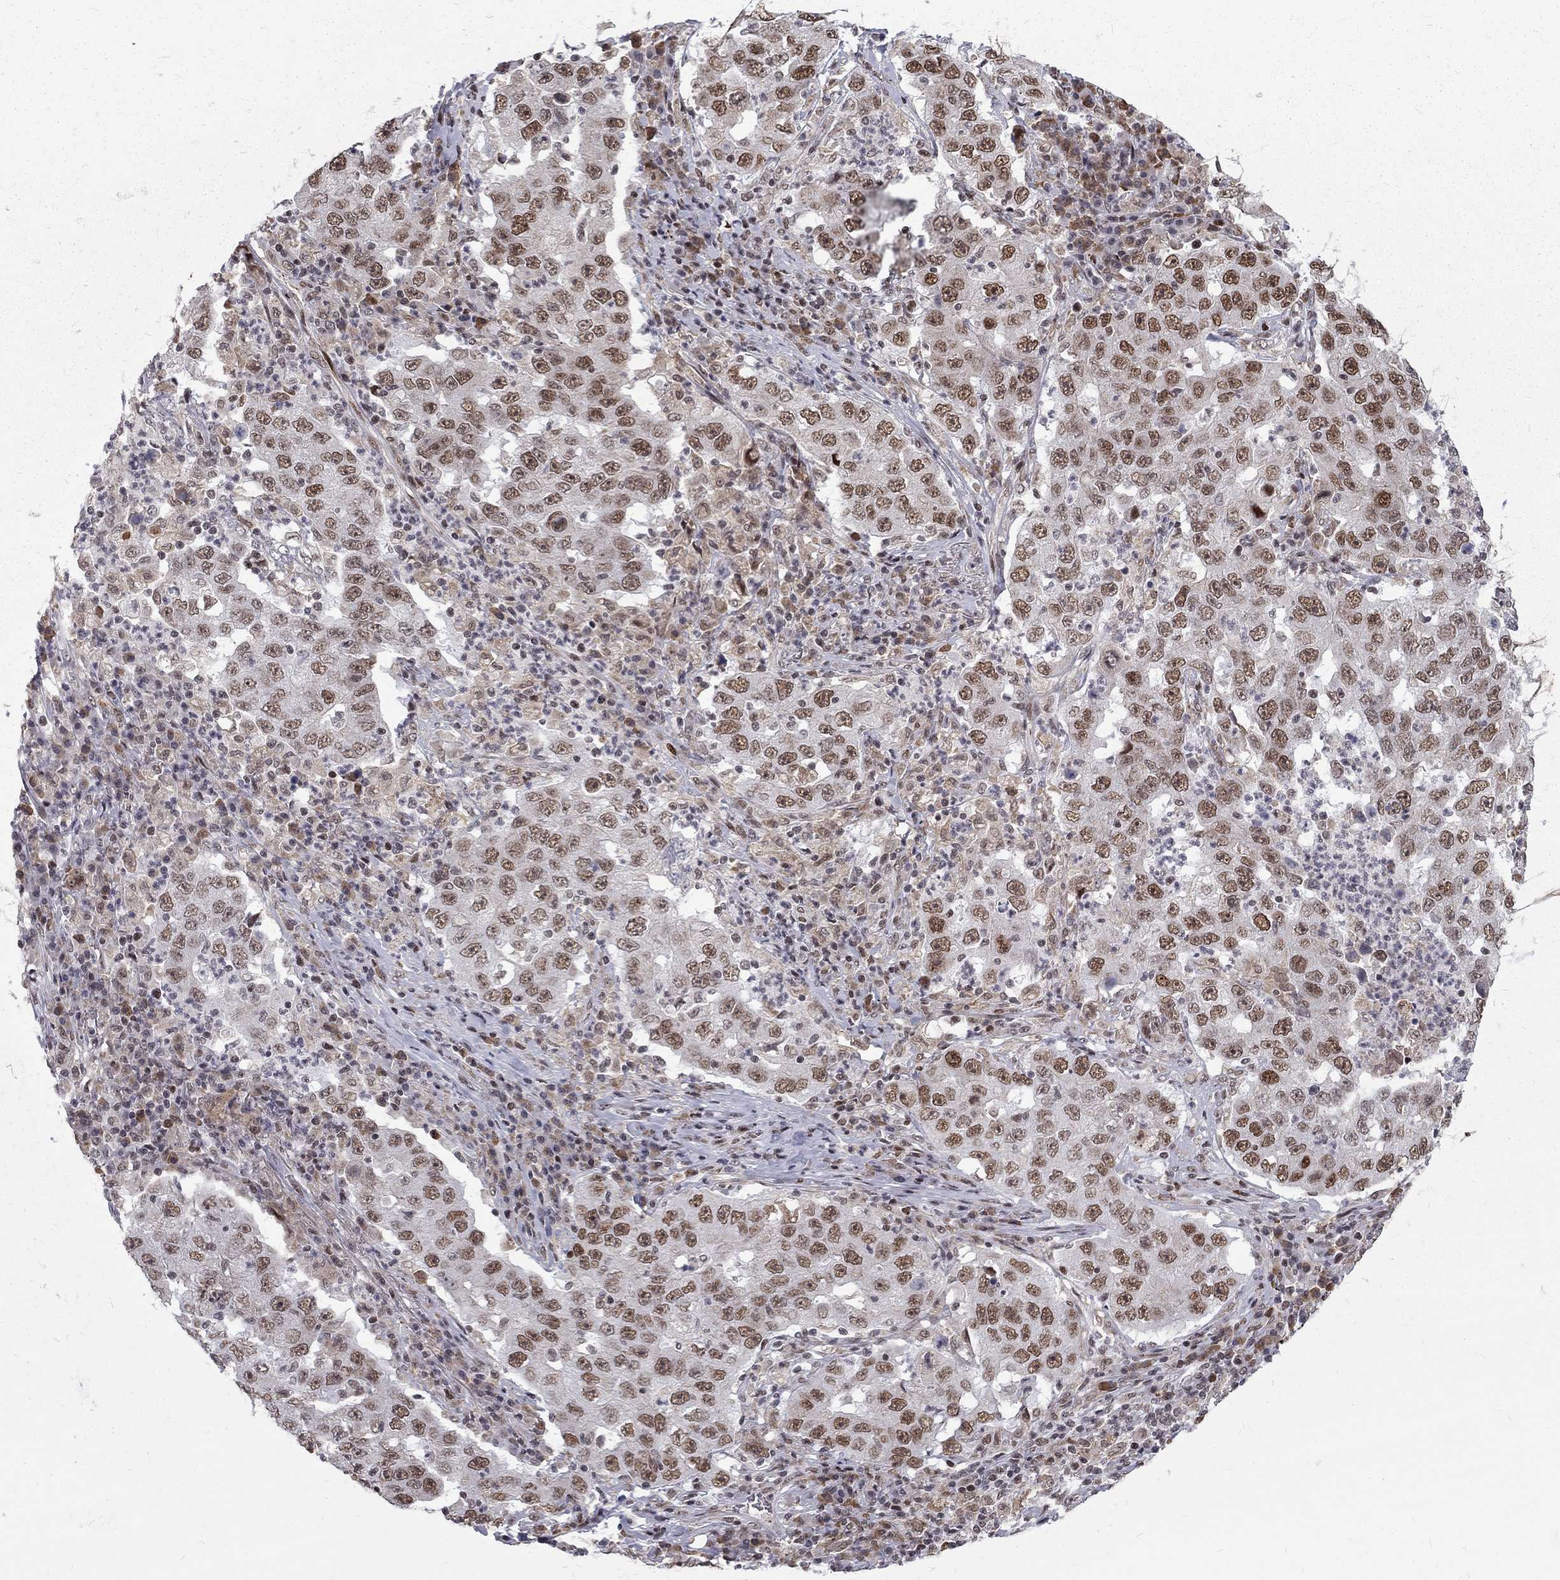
{"staining": {"intensity": "moderate", "quantity": ">75%", "location": "nuclear"}, "tissue": "lung cancer", "cell_type": "Tumor cells", "image_type": "cancer", "snomed": [{"axis": "morphology", "description": "Adenocarcinoma, NOS"}, {"axis": "topography", "description": "Lung"}], "caption": "Immunohistochemical staining of human adenocarcinoma (lung) shows moderate nuclear protein expression in approximately >75% of tumor cells.", "gene": "TCEAL1", "patient": {"sex": "male", "age": 73}}